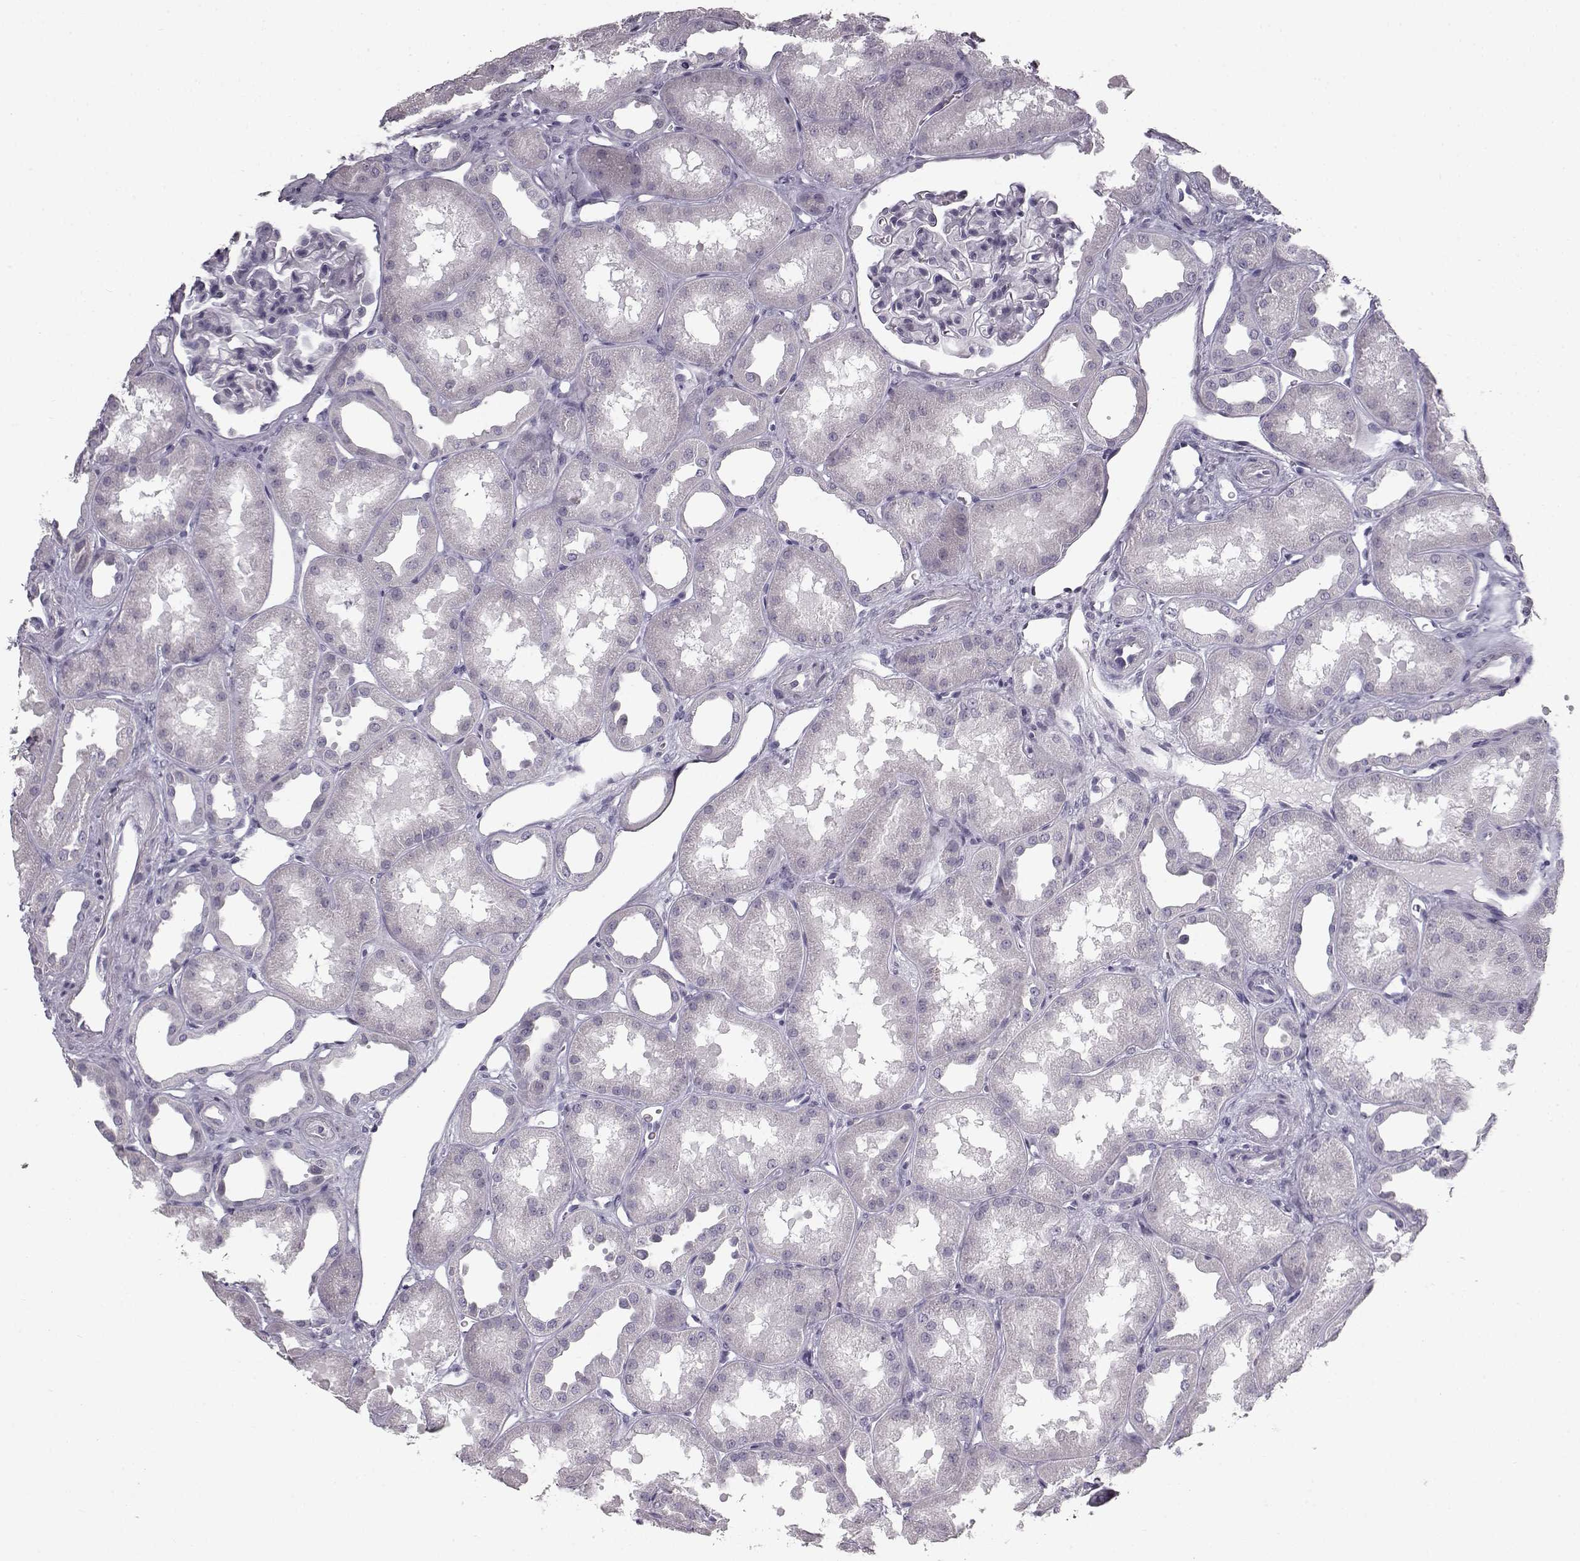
{"staining": {"intensity": "negative", "quantity": "none", "location": "none"}, "tissue": "kidney", "cell_type": "Cells in glomeruli", "image_type": "normal", "snomed": [{"axis": "morphology", "description": "Normal tissue, NOS"}, {"axis": "topography", "description": "Kidney"}], "caption": "This photomicrograph is of unremarkable kidney stained with immunohistochemistry (IHC) to label a protein in brown with the nuclei are counter-stained blue. There is no staining in cells in glomeruli. (Brightfield microscopy of DAB (3,3'-diaminobenzidine) IHC at high magnification).", "gene": "SEMG2", "patient": {"sex": "male", "age": 61}}